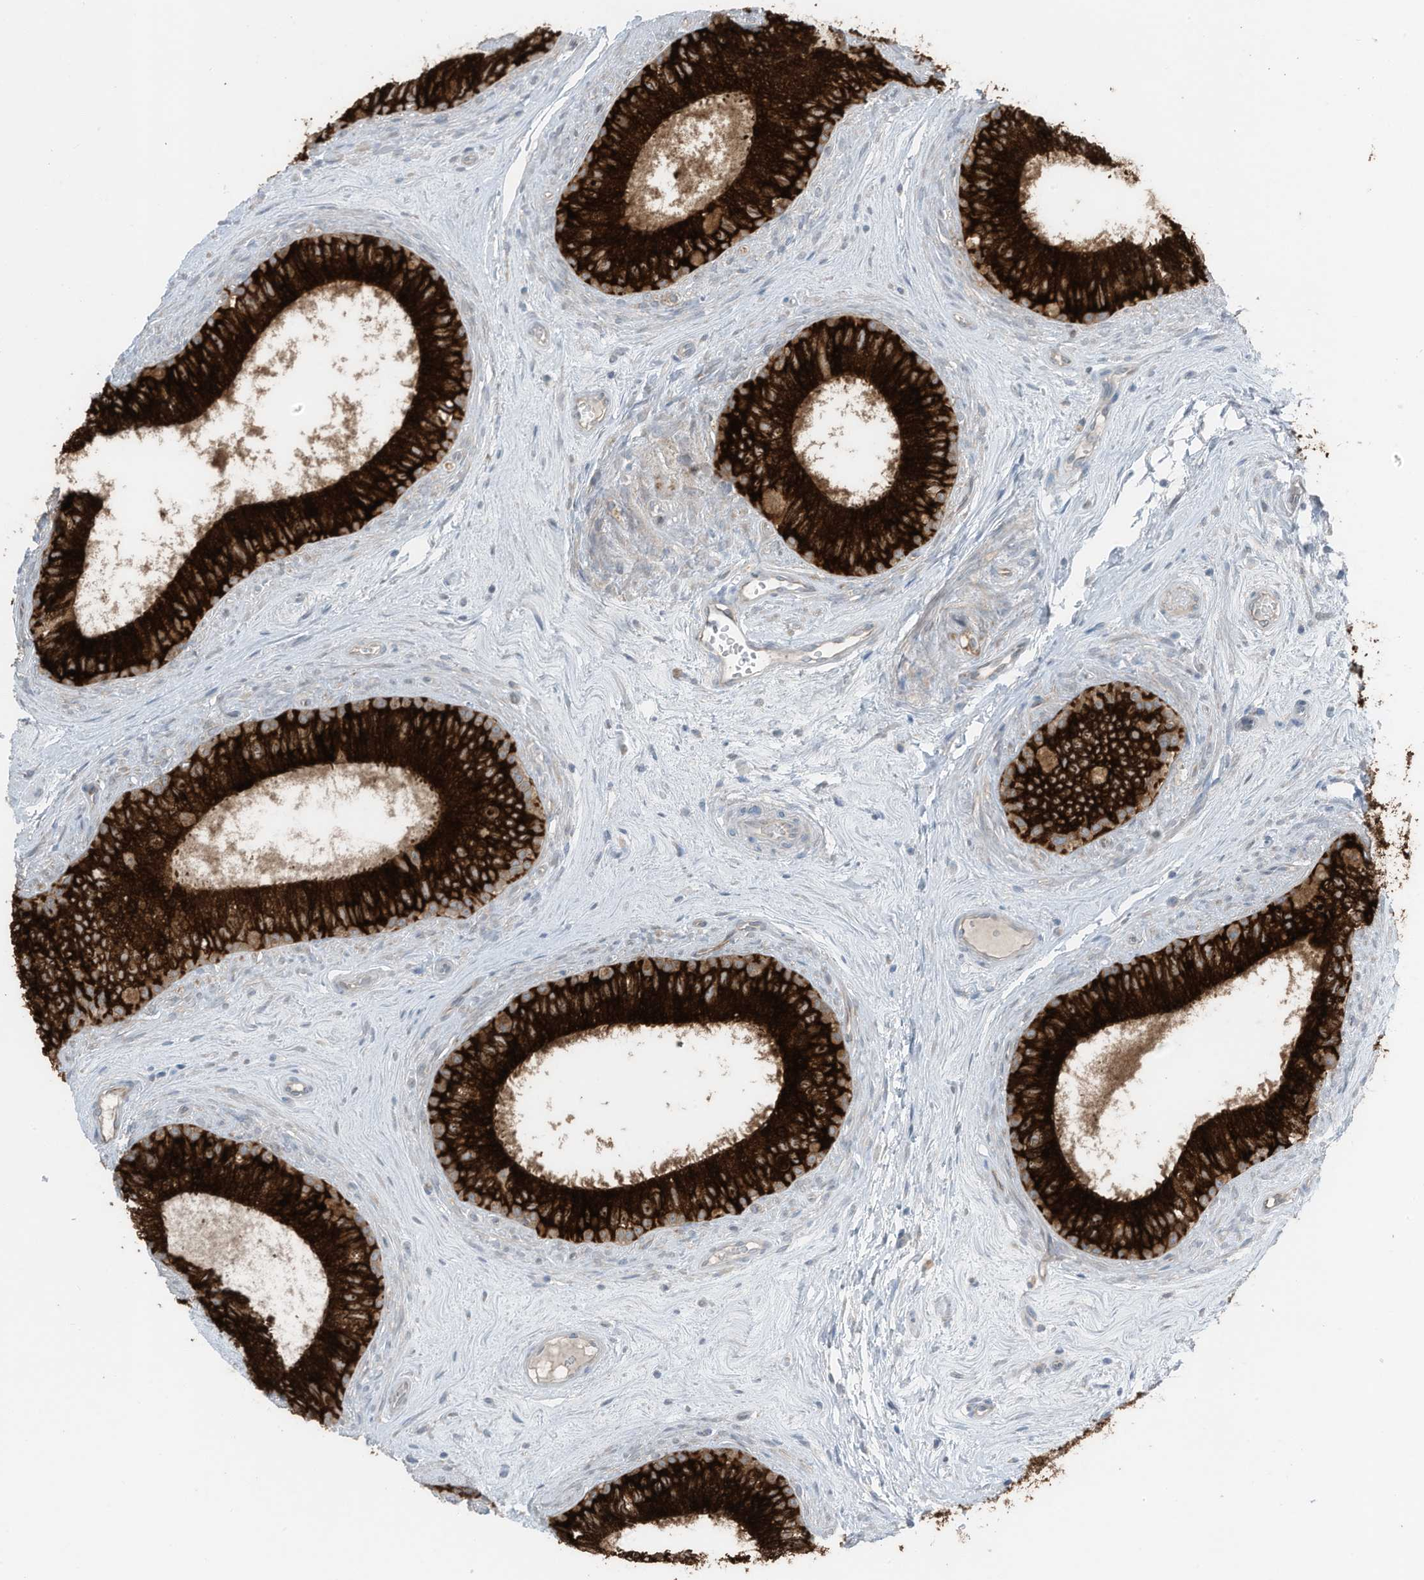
{"staining": {"intensity": "strong", "quantity": ">75%", "location": "cytoplasmic/membranous"}, "tissue": "epididymis", "cell_type": "Glandular cells", "image_type": "normal", "snomed": [{"axis": "morphology", "description": "Normal tissue, NOS"}, {"axis": "topography", "description": "Epididymis"}], "caption": "A brown stain highlights strong cytoplasmic/membranous expression of a protein in glandular cells of normal human epididymis.", "gene": "ARHGEF33", "patient": {"sex": "male", "age": 71}}